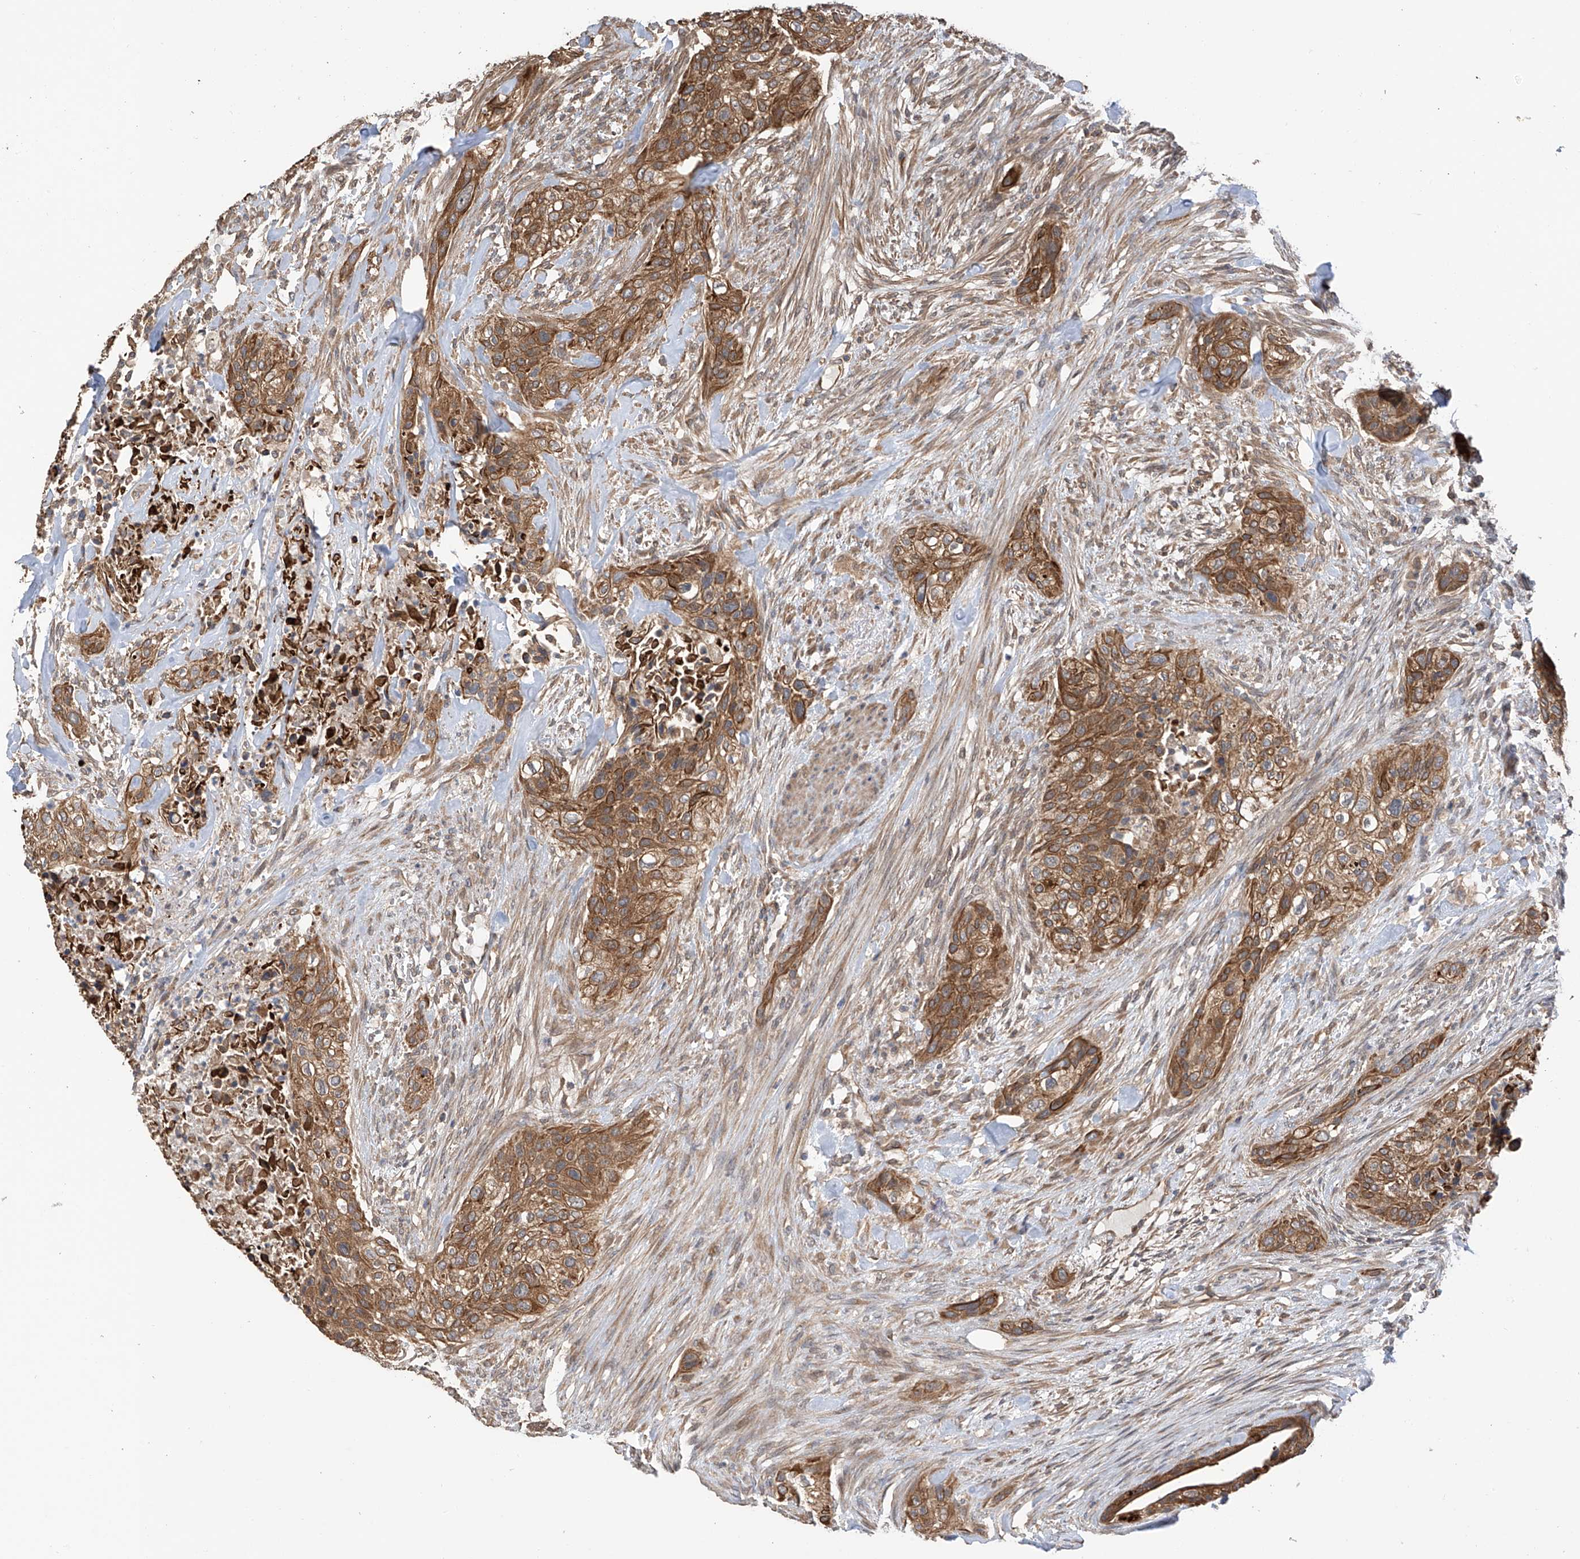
{"staining": {"intensity": "moderate", "quantity": ">75%", "location": "cytoplasmic/membranous"}, "tissue": "urothelial cancer", "cell_type": "Tumor cells", "image_type": "cancer", "snomed": [{"axis": "morphology", "description": "Urothelial carcinoma, High grade"}, {"axis": "topography", "description": "Urinary bladder"}], "caption": "Protein staining of high-grade urothelial carcinoma tissue shows moderate cytoplasmic/membranous staining in approximately >75% of tumor cells.", "gene": "RPAIN", "patient": {"sex": "male", "age": 35}}